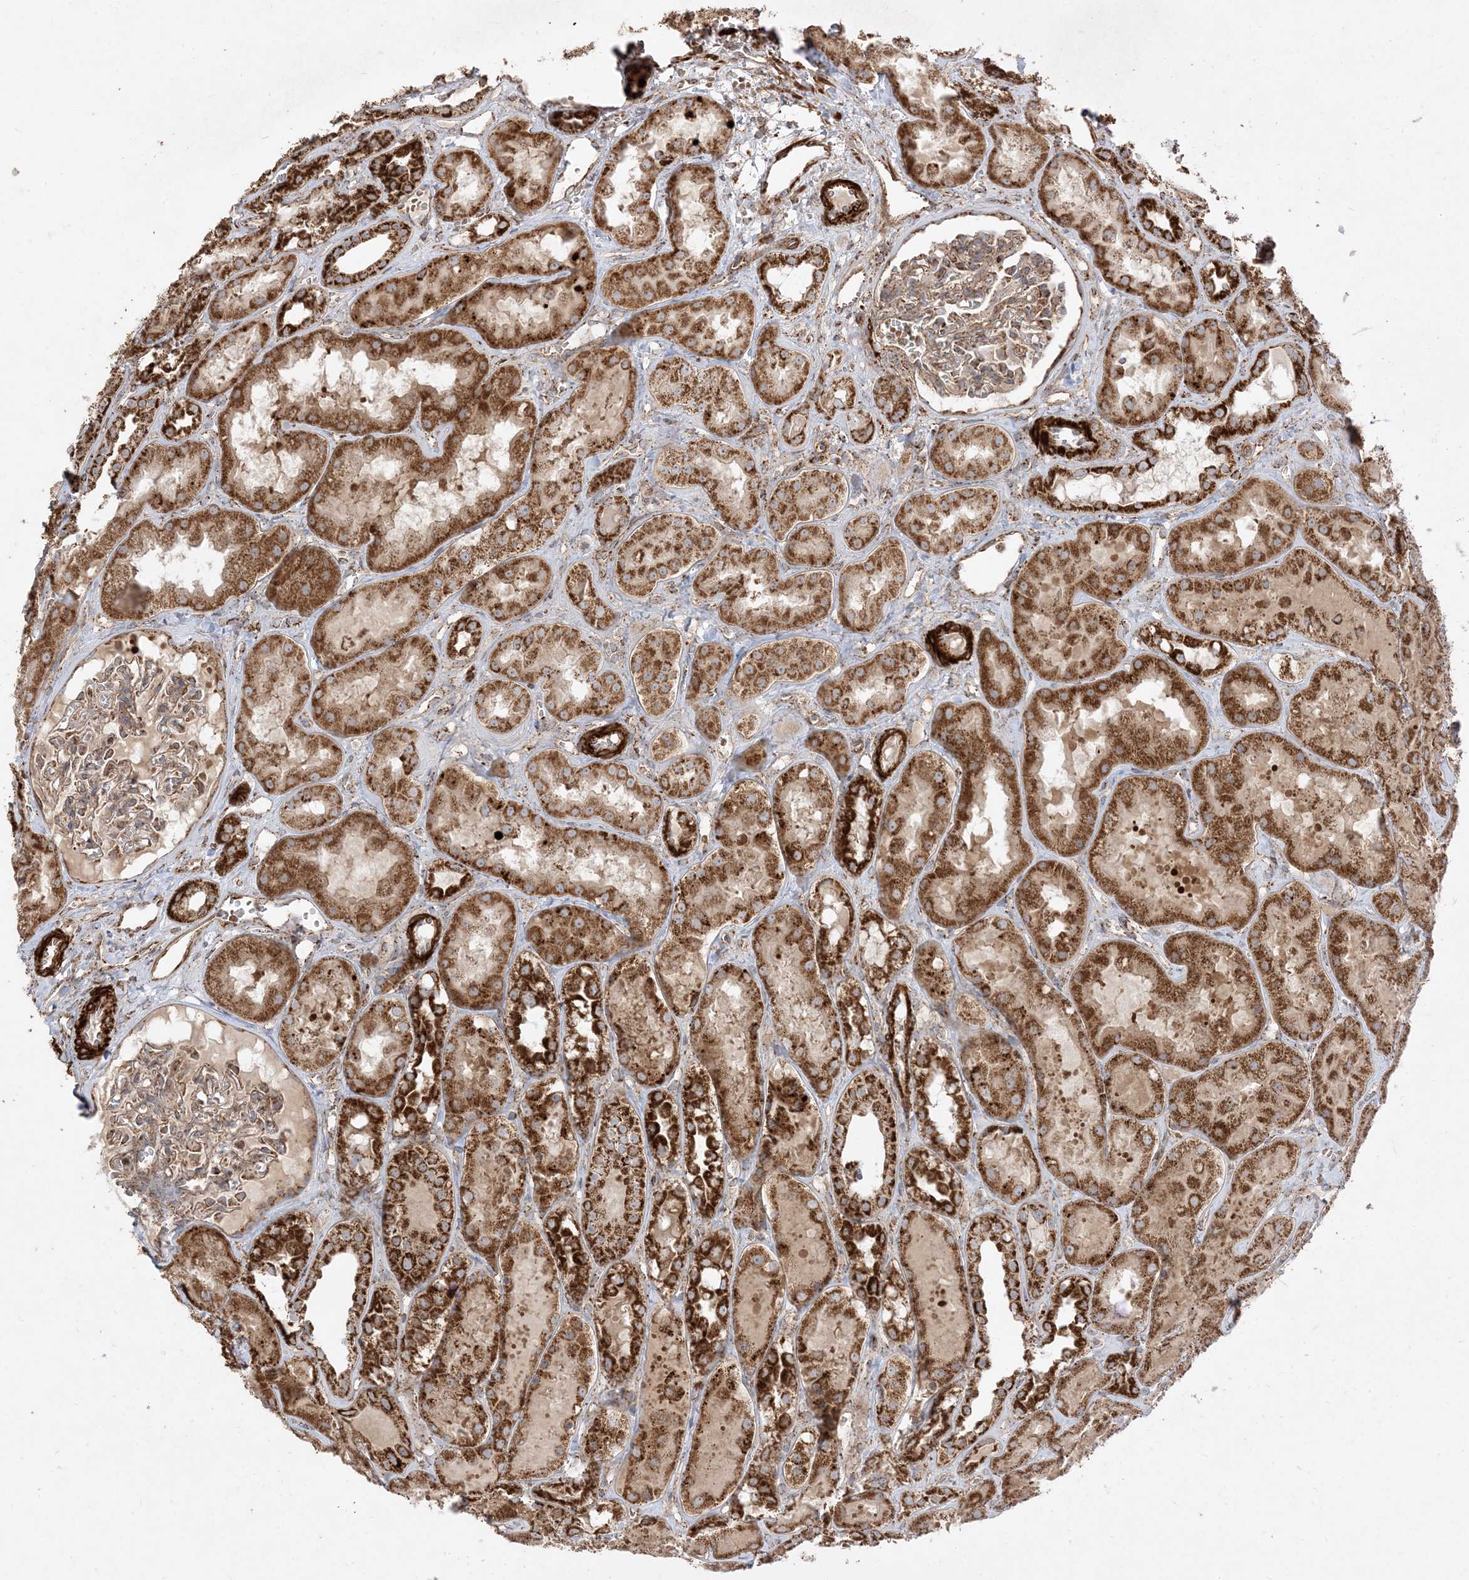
{"staining": {"intensity": "moderate", "quantity": "25%-75%", "location": "cytoplasmic/membranous"}, "tissue": "kidney", "cell_type": "Cells in glomeruli", "image_type": "normal", "snomed": [{"axis": "morphology", "description": "Normal tissue, NOS"}, {"axis": "topography", "description": "Kidney"}], "caption": "This photomicrograph exhibits IHC staining of normal human kidney, with medium moderate cytoplasmic/membranous positivity in approximately 25%-75% of cells in glomeruli.", "gene": "AARS2", "patient": {"sex": "male", "age": 16}}